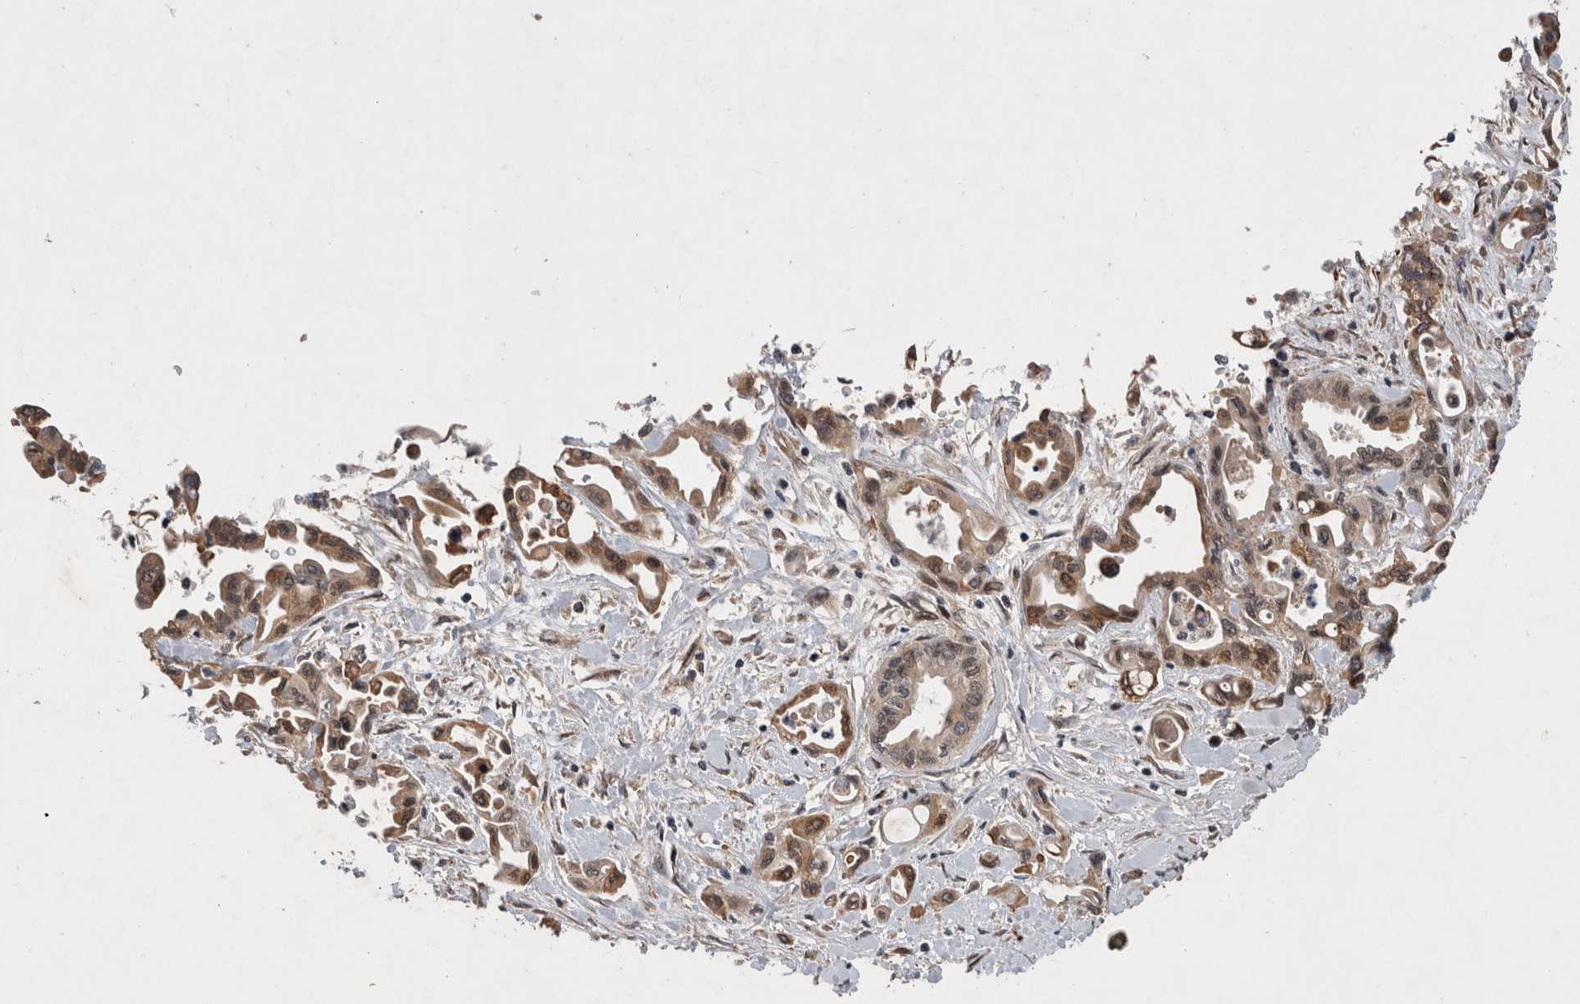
{"staining": {"intensity": "moderate", "quantity": ">75%", "location": "cytoplasmic/membranous"}, "tissue": "pancreatic cancer", "cell_type": "Tumor cells", "image_type": "cancer", "snomed": [{"axis": "morphology", "description": "Adenocarcinoma, NOS"}, {"axis": "topography", "description": "Pancreas"}], "caption": "The immunohistochemical stain highlights moderate cytoplasmic/membranous positivity in tumor cells of pancreatic cancer (adenocarcinoma) tissue. (DAB (3,3'-diaminobenzidine) IHC with brightfield microscopy, high magnification).", "gene": "GIMAP6", "patient": {"sex": "female", "age": 57}}